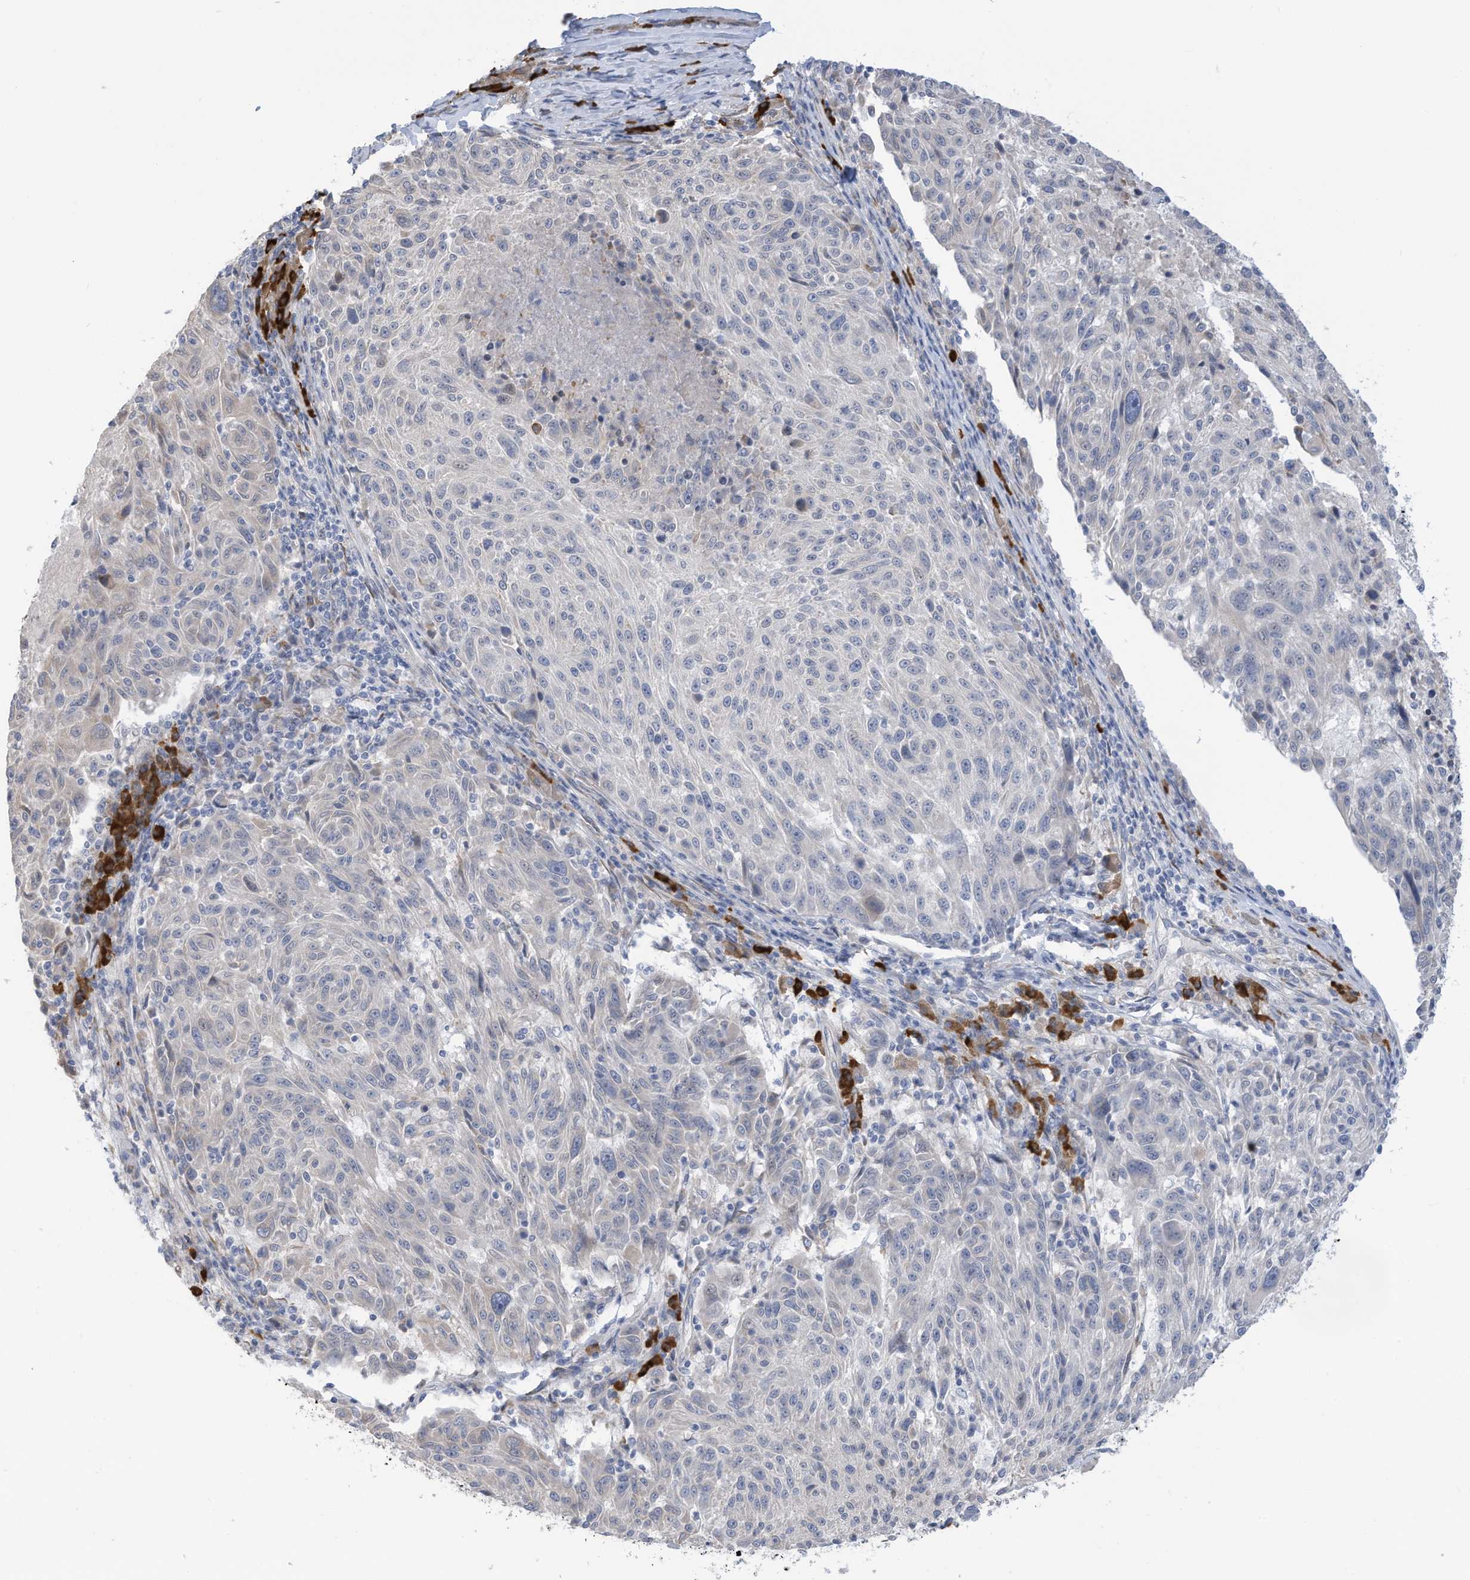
{"staining": {"intensity": "negative", "quantity": "none", "location": "none"}, "tissue": "melanoma", "cell_type": "Tumor cells", "image_type": "cancer", "snomed": [{"axis": "morphology", "description": "Malignant melanoma, NOS"}, {"axis": "topography", "description": "Skin"}], "caption": "Melanoma was stained to show a protein in brown. There is no significant positivity in tumor cells. Nuclei are stained in blue.", "gene": "ZNF292", "patient": {"sex": "male", "age": 53}}